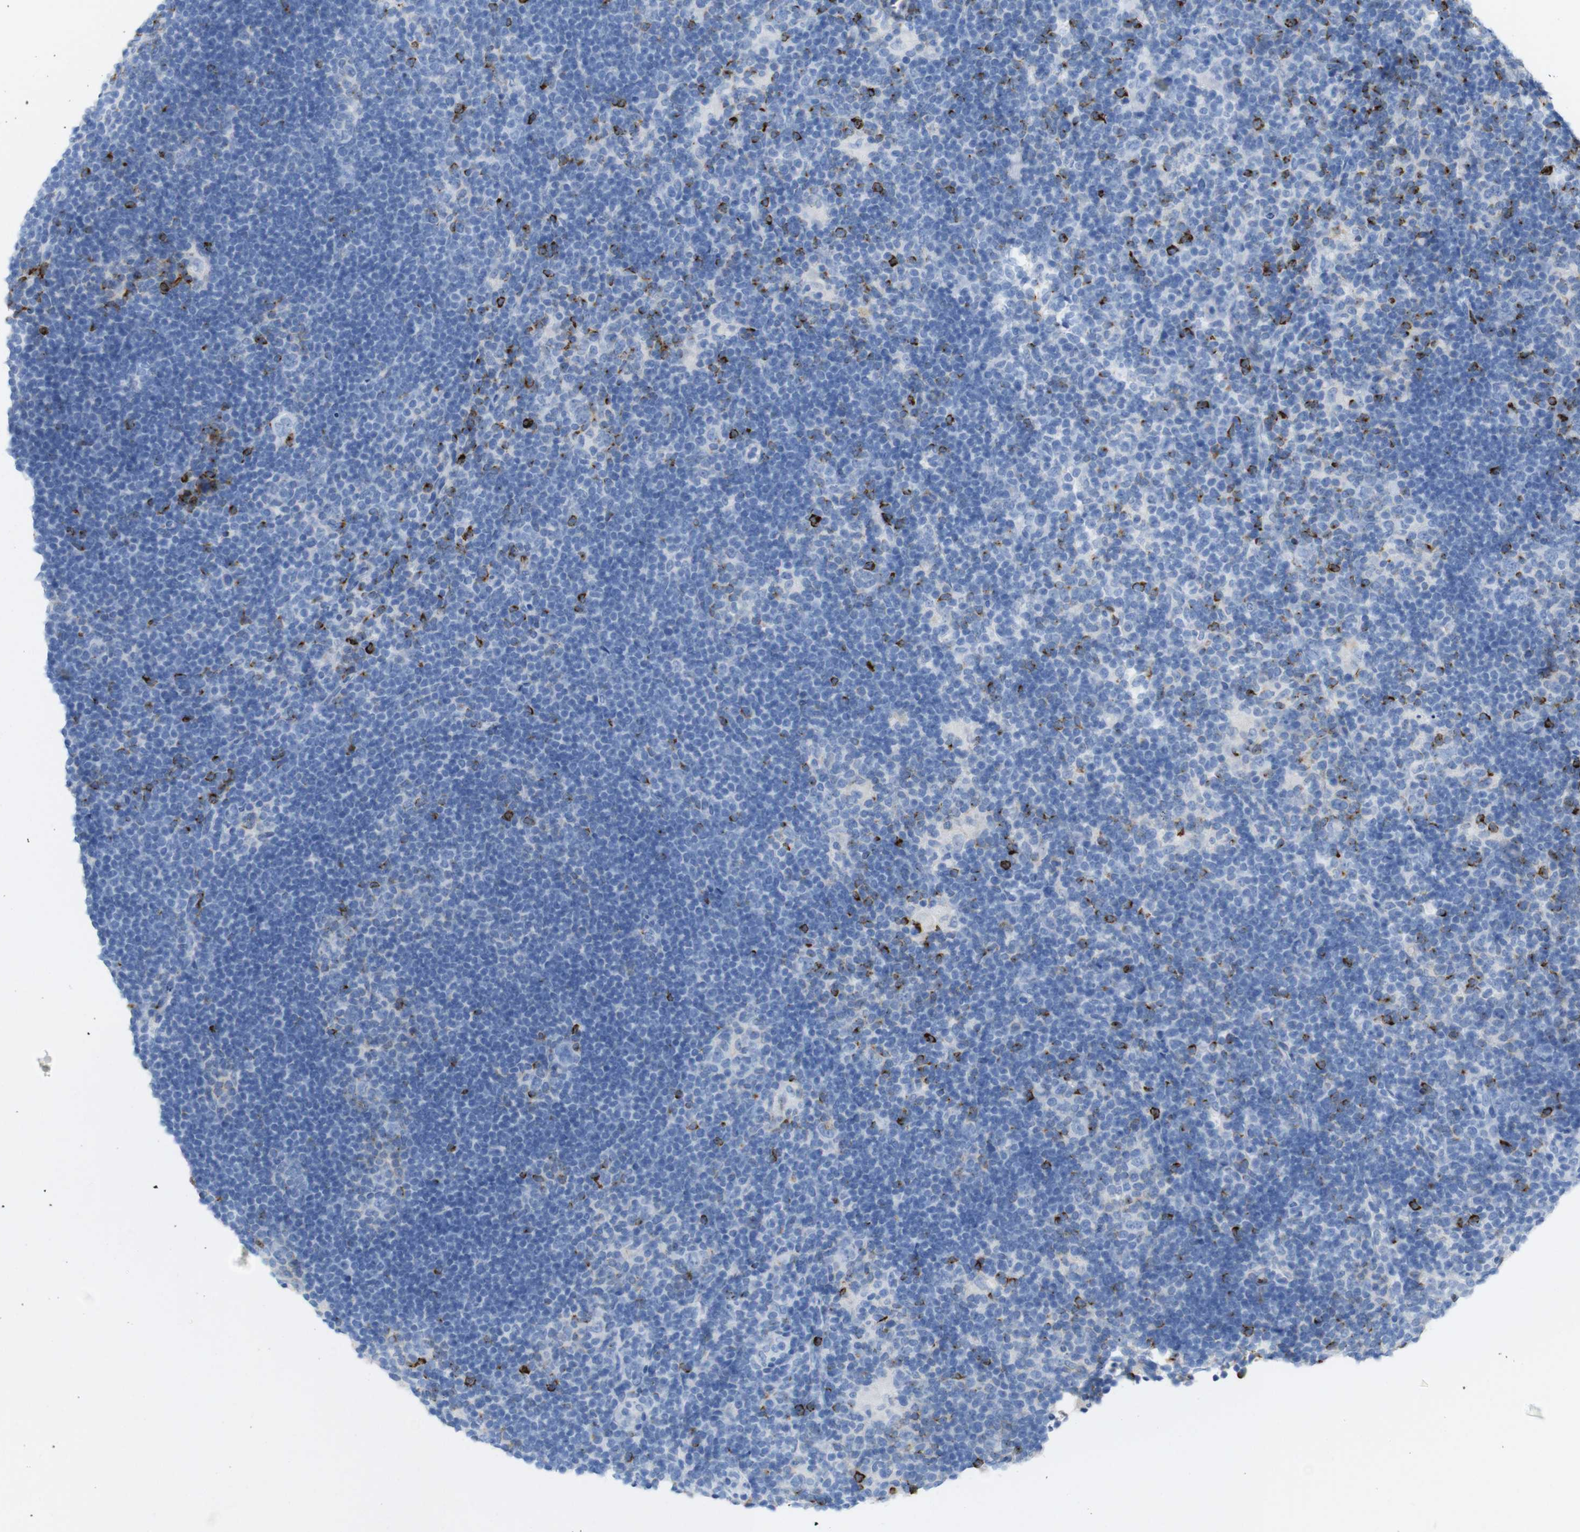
{"staining": {"intensity": "negative", "quantity": "none", "location": "none"}, "tissue": "lymphoma", "cell_type": "Tumor cells", "image_type": "cancer", "snomed": [{"axis": "morphology", "description": "Hodgkin's disease, NOS"}, {"axis": "topography", "description": "Lymph node"}], "caption": "Histopathology image shows no protein staining in tumor cells of Hodgkin's disease tissue.", "gene": "LAG3", "patient": {"sex": "female", "age": 57}}